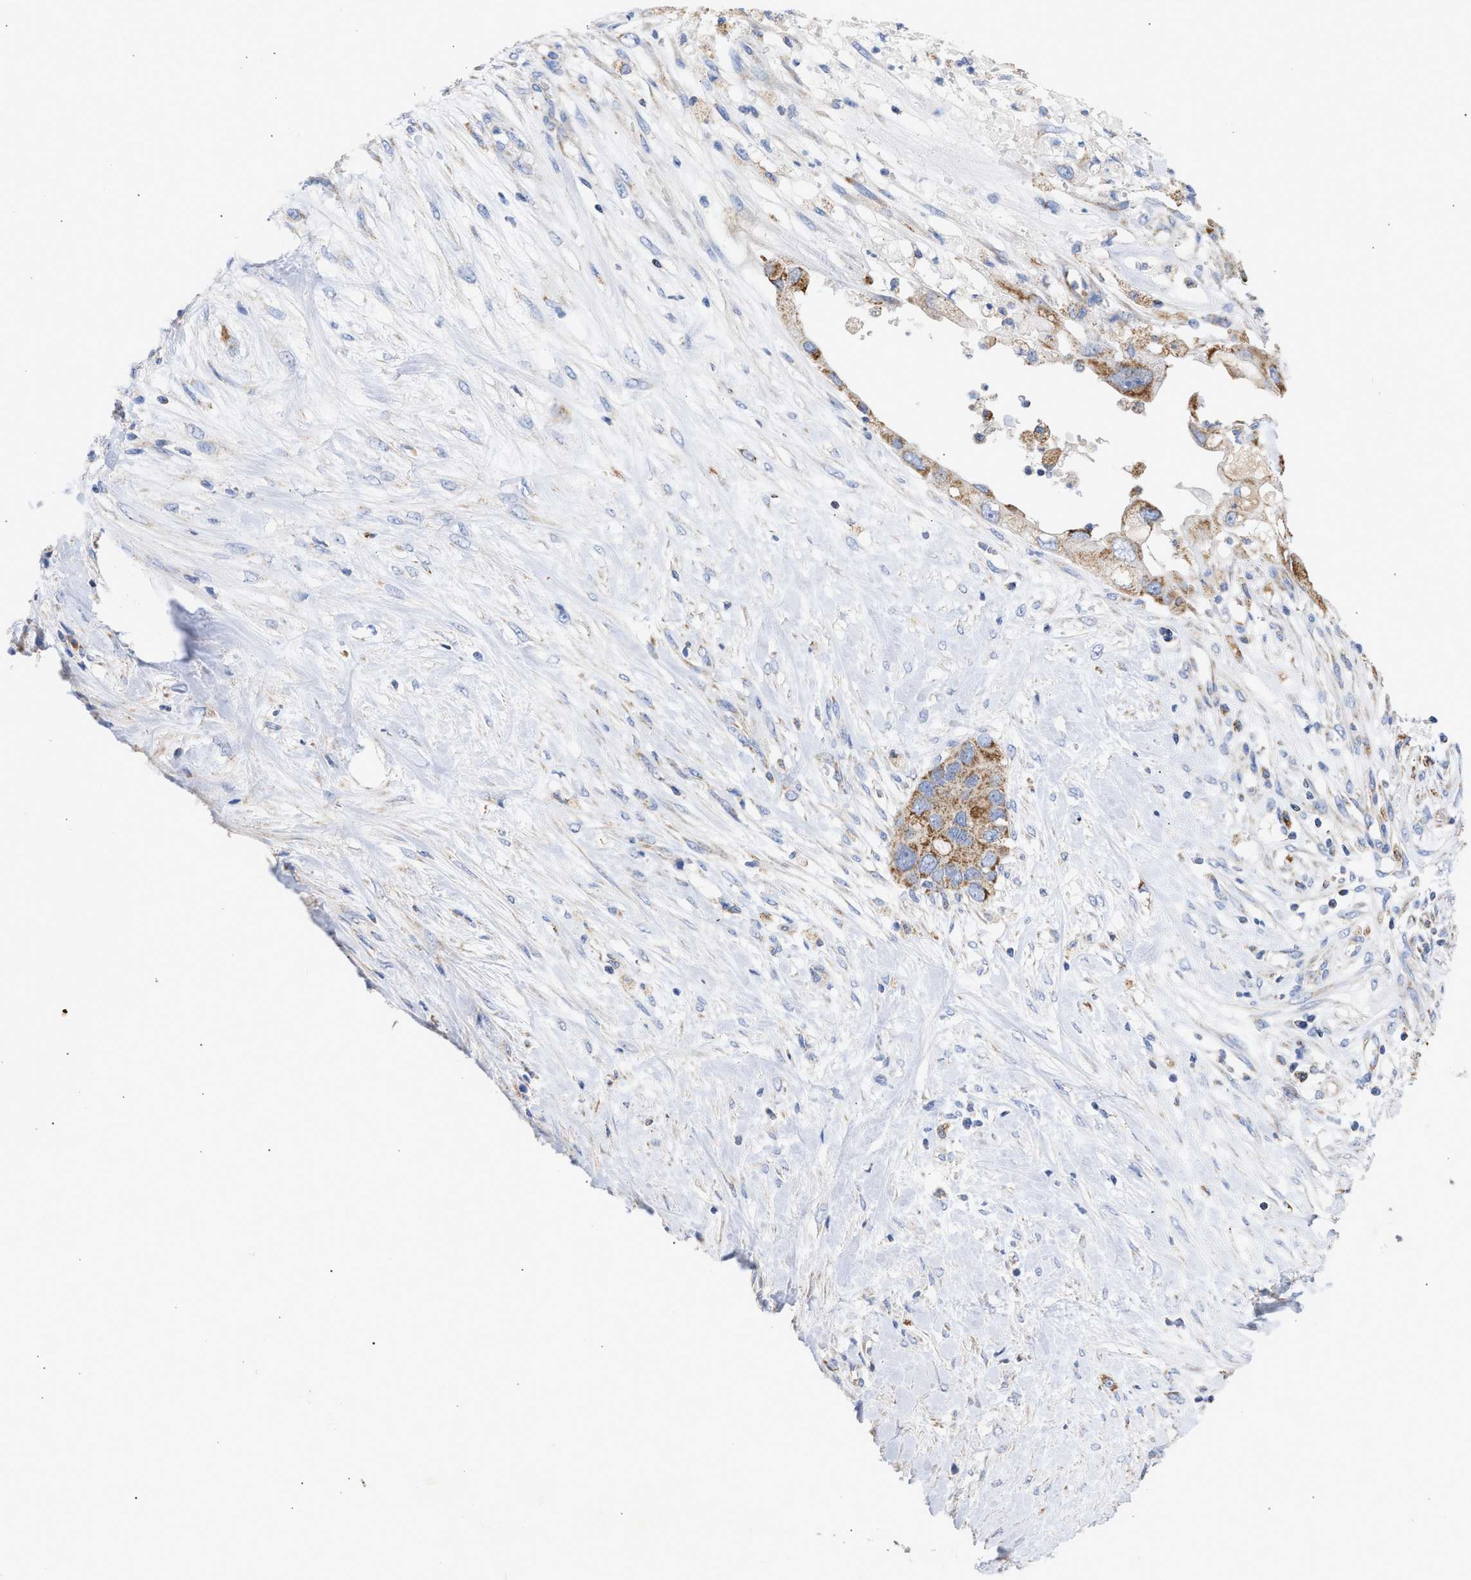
{"staining": {"intensity": "moderate", "quantity": ">75%", "location": "cytoplasmic/membranous"}, "tissue": "pancreatic cancer", "cell_type": "Tumor cells", "image_type": "cancer", "snomed": [{"axis": "morphology", "description": "Adenocarcinoma, NOS"}, {"axis": "topography", "description": "Pancreas"}], "caption": "Immunohistochemistry of pancreatic cancer (adenocarcinoma) displays medium levels of moderate cytoplasmic/membranous staining in about >75% of tumor cells.", "gene": "ACOT13", "patient": {"sex": "female", "age": 56}}